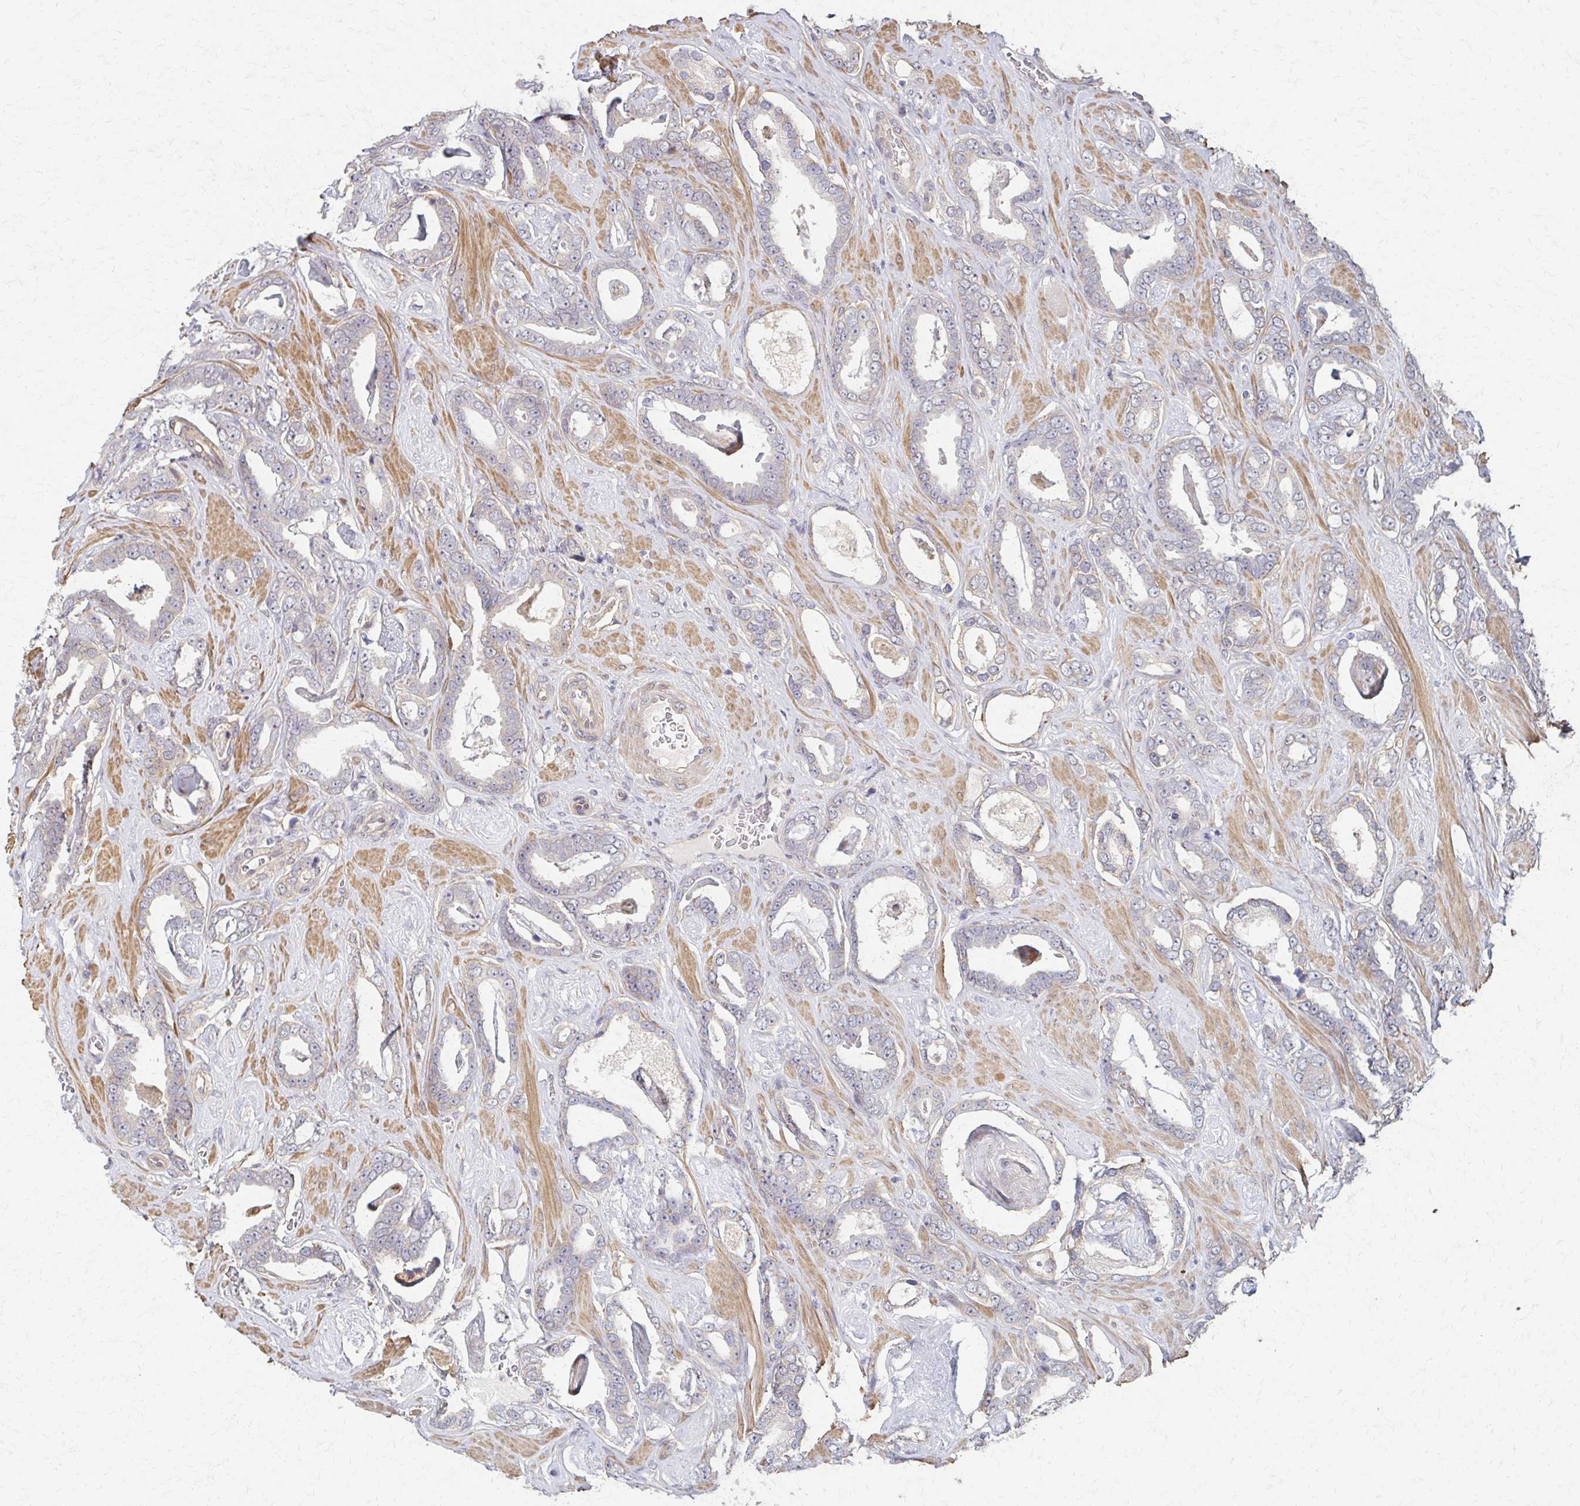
{"staining": {"intensity": "negative", "quantity": "none", "location": "none"}, "tissue": "prostate cancer", "cell_type": "Tumor cells", "image_type": "cancer", "snomed": [{"axis": "morphology", "description": "Adenocarcinoma, High grade"}, {"axis": "topography", "description": "Prostate"}], "caption": "Immunohistochemistry (IHC) photomicrograph of human prostate high-grade adenocarcinoma stained for a protein (brown), which exhibits no staining in tumor cells.", "gene": "EOLA2", "patient": {"sex": "male", "age": 63}}